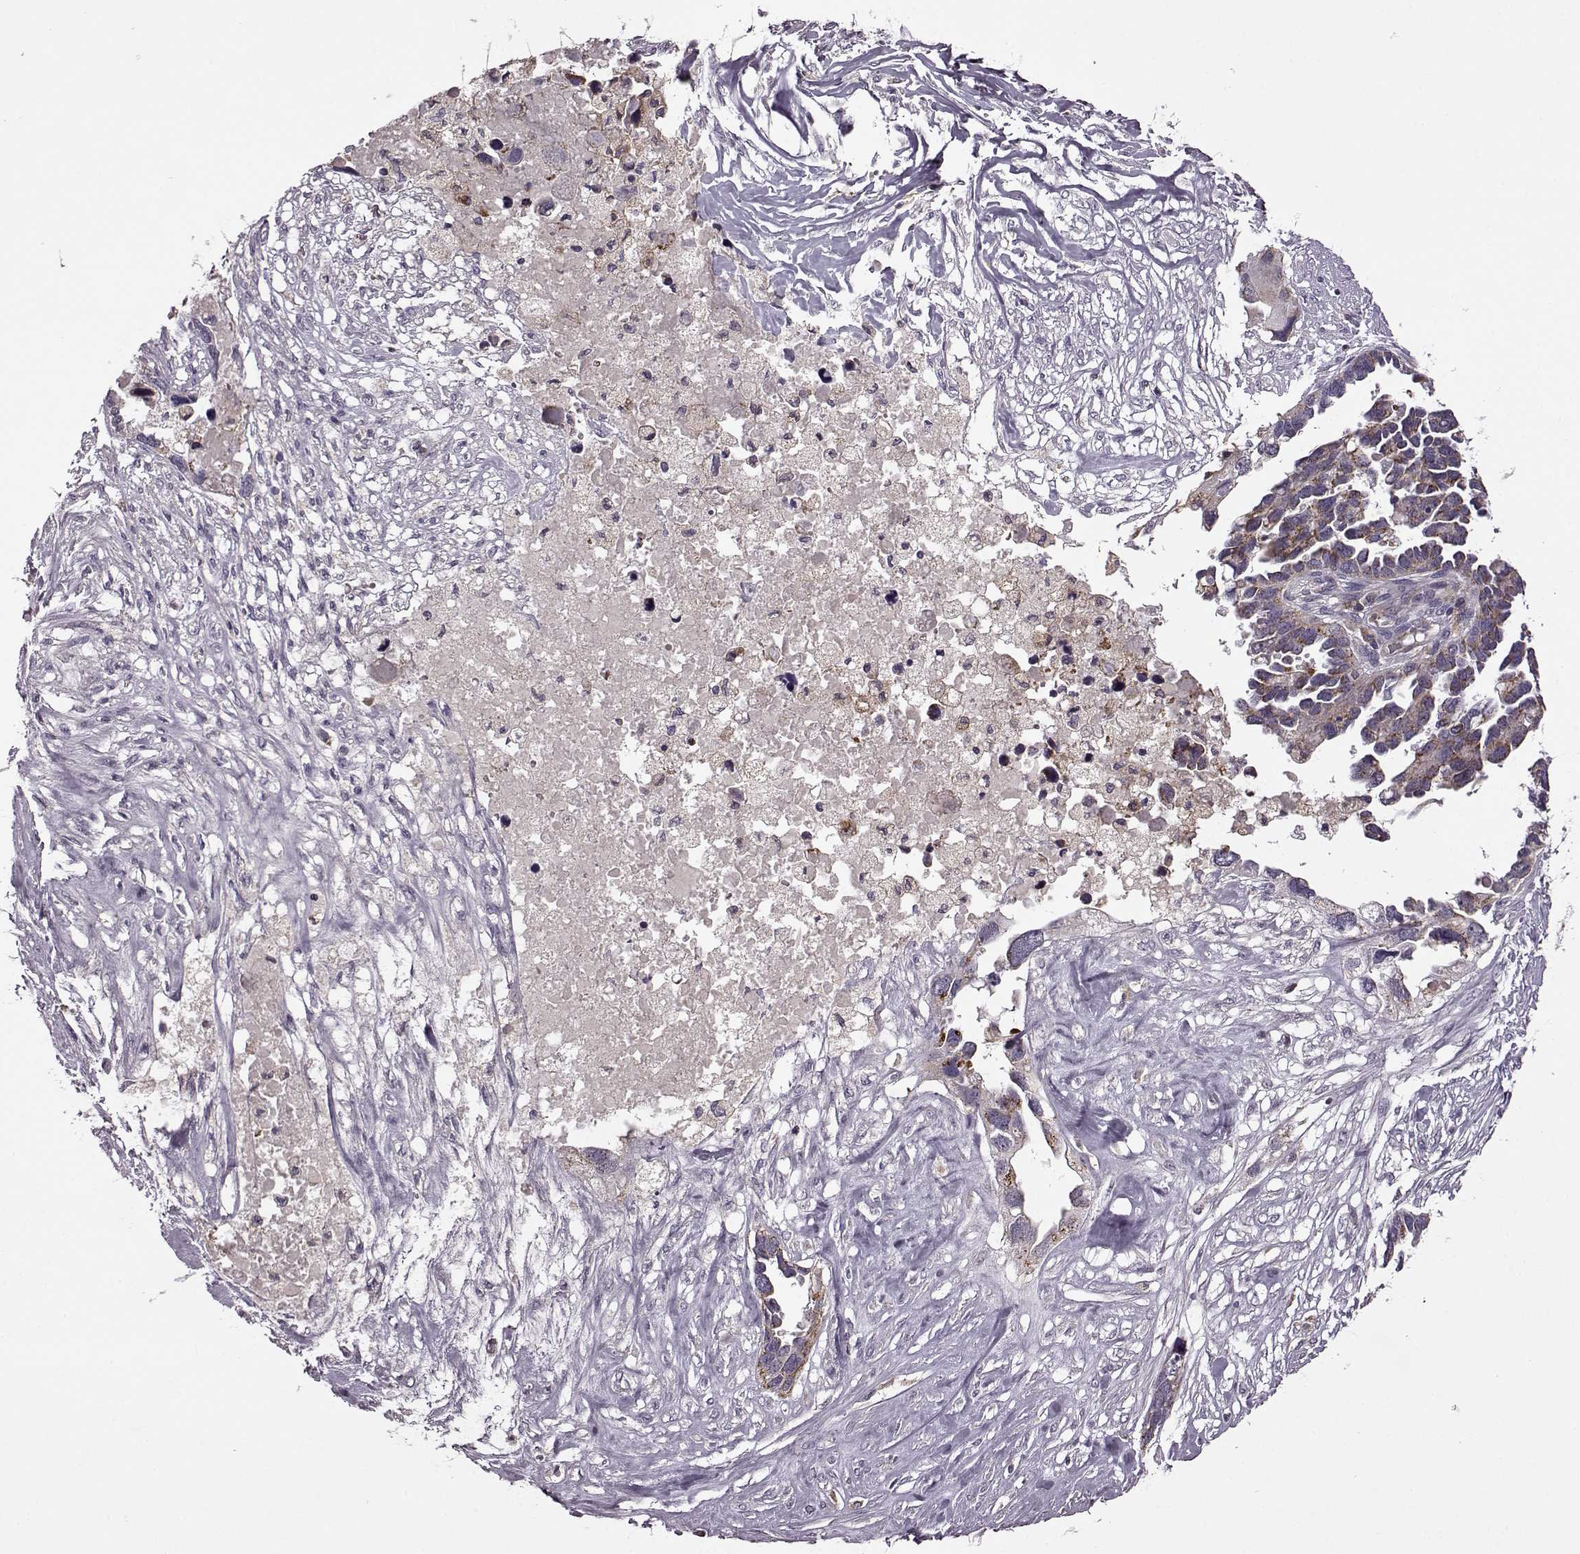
{"staining": {"intensity": "moderate", "quantity": ">75%", "location": "cytoplasmic/membranous"}, "tissue": "ovarian cancer", "cell_type": "Tumor cells", "image_type": "cancer", "snomed": [{"axis": "morphology", "description": "Cystadenocarcinoma, serous, NOS"}, {"axis": "topography", "description": "Ovary"}], "caption": "Ovarian serous cystadenocarcinoma stained with DAB IHC displays medium levels of moderate cytoplasmic/membranous positivity in approximately >75% of tumor cells. (brown staining indicates protein expression, while blue staining denotes nuclei).", "gene": "MTSS1", "patient": {"sex": "female", "age": 54}}